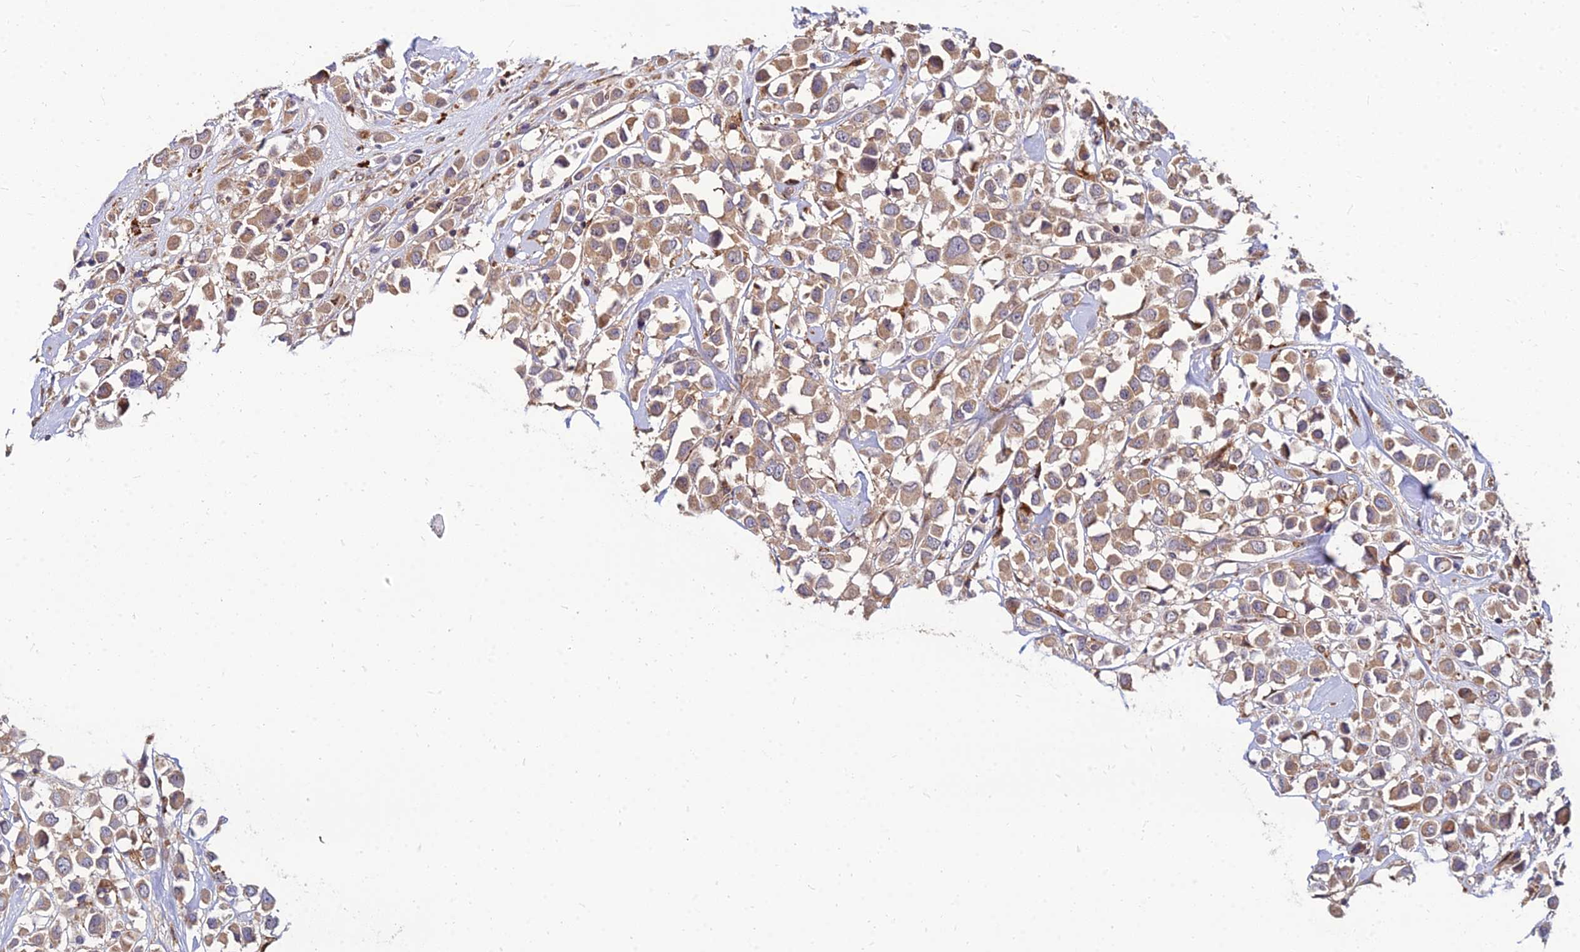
{"staining": {"intensity": "moderate", "quantity": ">75%", "location": "cytoplasmic/membranous"}, "tissue": "breast cancer", "cell_type": "Tumor cells", "image_type": "cancer", "snomed": [{"axis": "morphology", "description": "Duct carcinoma"}, {"axis": "topography", "description": "Breast"}], "caption": "Immunohistochemistry histopathology image of human breast cancer (infiltrating ductal carcinoma) stained for a protein (brown), which demonstrates medium levels of moderate cytoplasmic/membranous staining in about >75% of tumor cells.", "gene": "CCT6B", "patient": {"sex": "female", "age": 61}}